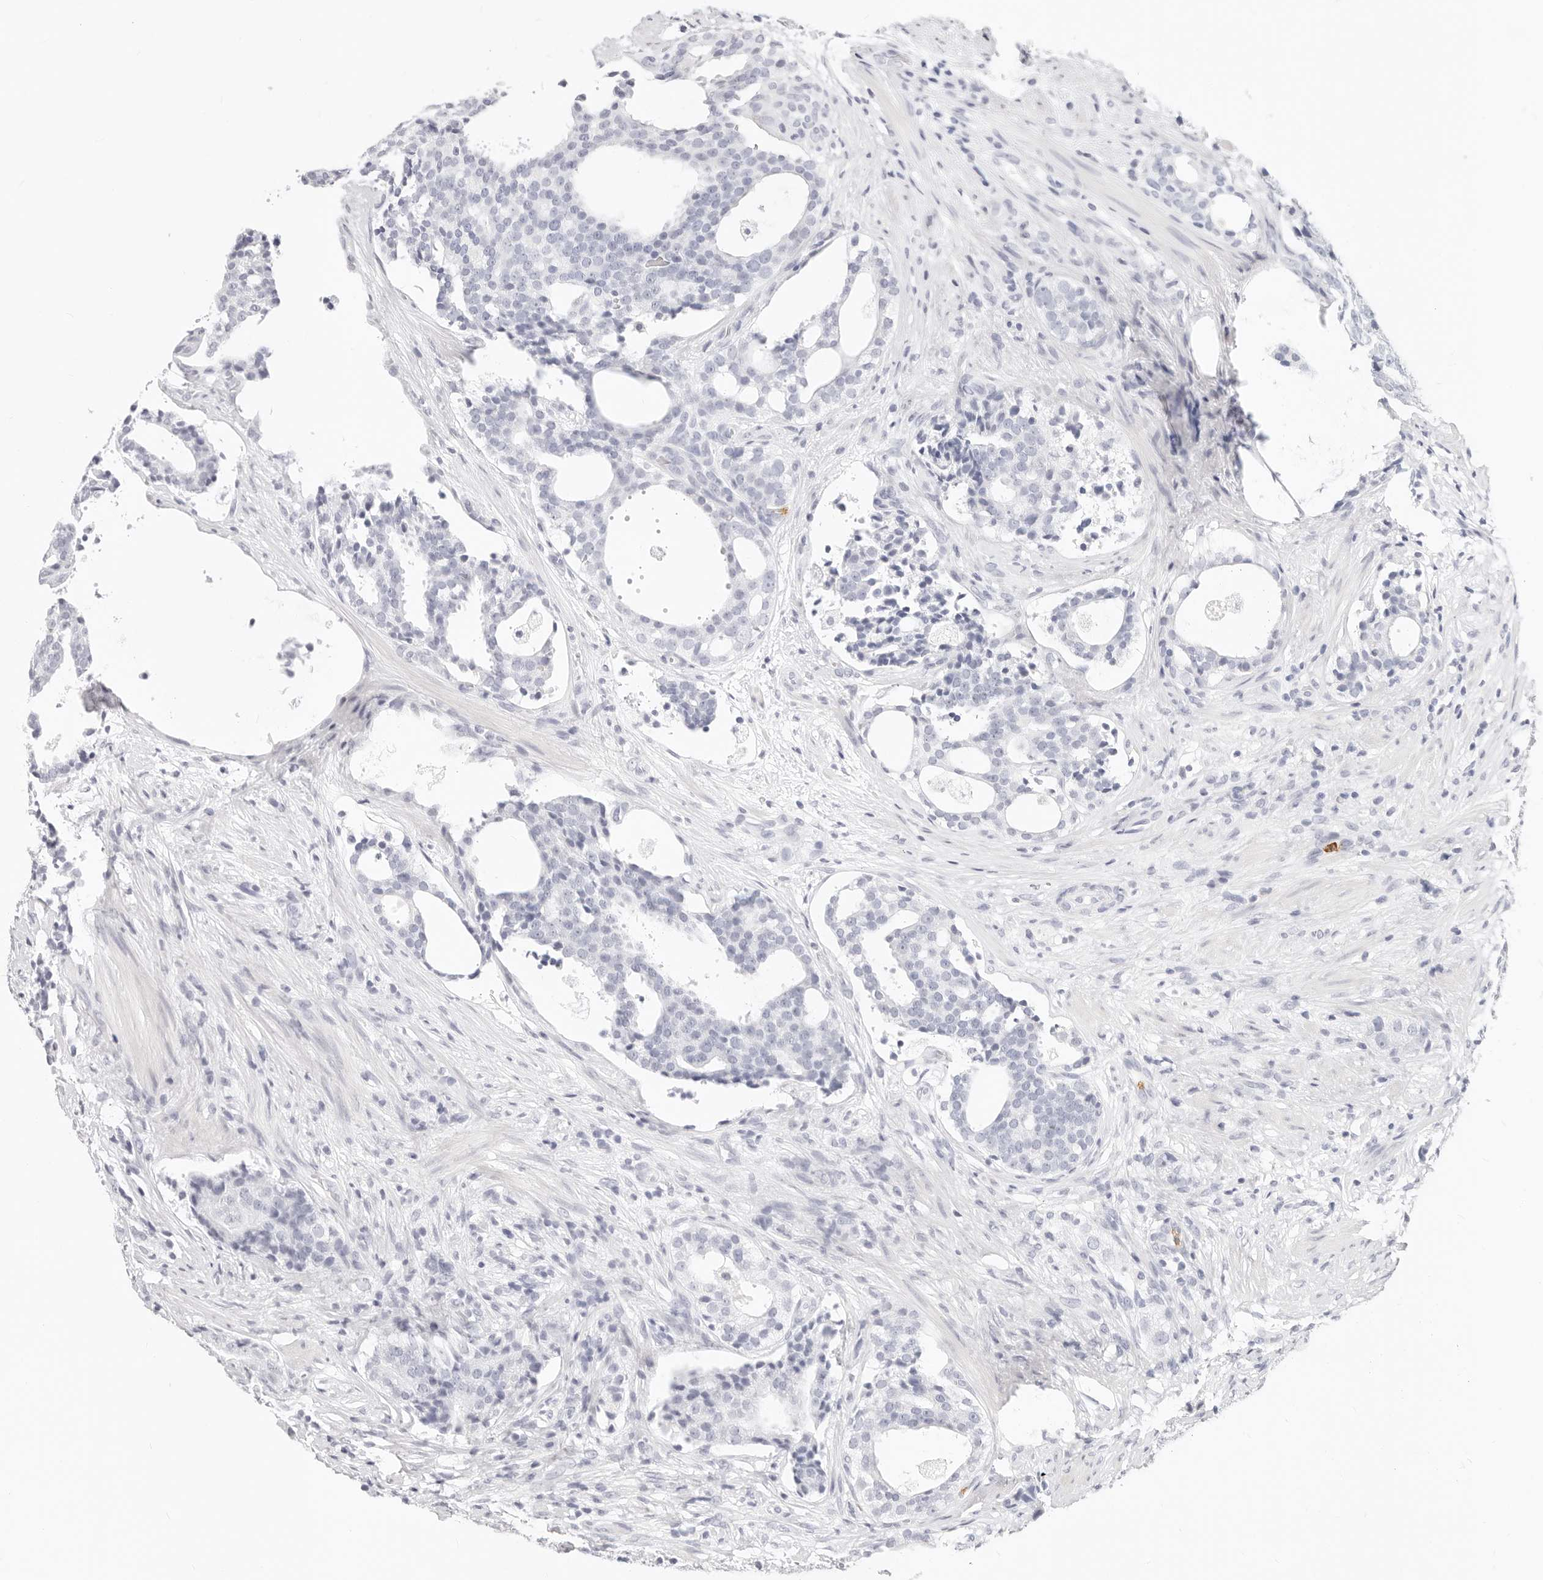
{"staining": {"intensity": "negative", "quantity": "none", "location": "none"}, "tissue": "prostate cancer", "cell_type": "Tumor cells", "image_type": "cancer", "snomed": [{"axis": "morphology", "description": "Adenocarcinoma, High grade"}, {"axis": "topography", "description": "Prostate"}], "caption": "Prostate cancer (high-grade adenocarcinoma) stained for a protein using immunohistochemistry reveals no staining tumor cells.", "gene": "CAMP", "patient": {"sex": "male", "age": 56}}